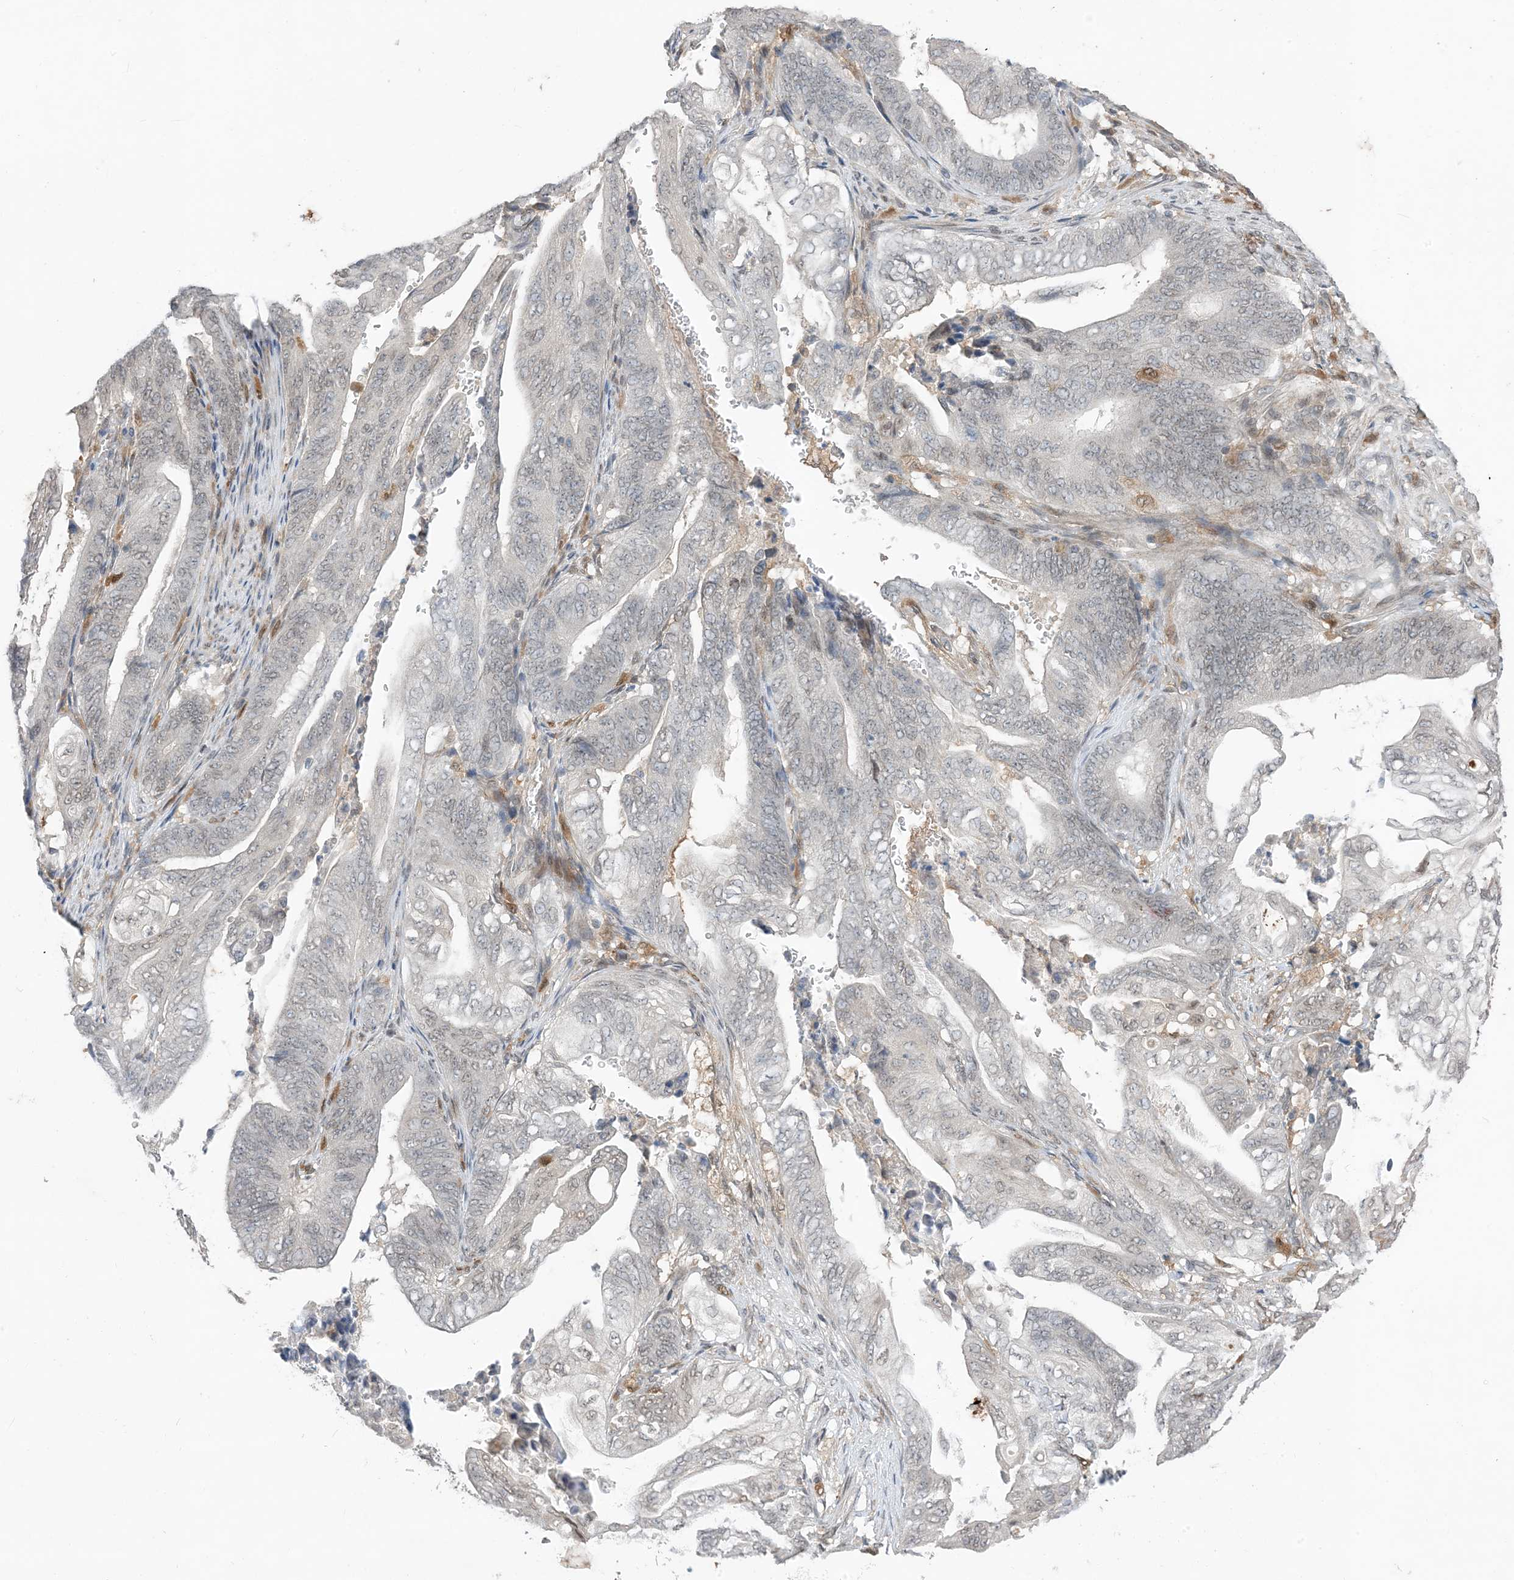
{"staining": {"intensity": "weak", "quantity": "<25%", "location": "cytoplasmic/membranous,nuclear"}, "tissue": "stomach cancer", "cell_type": "Tumor cells", "image_type": "cancer", "snomed": [{"axis": "morphology", "description": "Adenocarcinoma, NOS"}, {"axis": "topography", "description": "Stomach"}], "caption": "A high-resolution image shows immunohistochemistry staining of stomach adenocarcinoma, which displays no significant positivity in tumor cells. The staining is performed using DAB (3,3'-diaminobenzidine) brown chromogen with nuclei counter-stained in using hematoxylin.", "gene": "NAGK", "patient": {"sex": "female", "age": 73}}